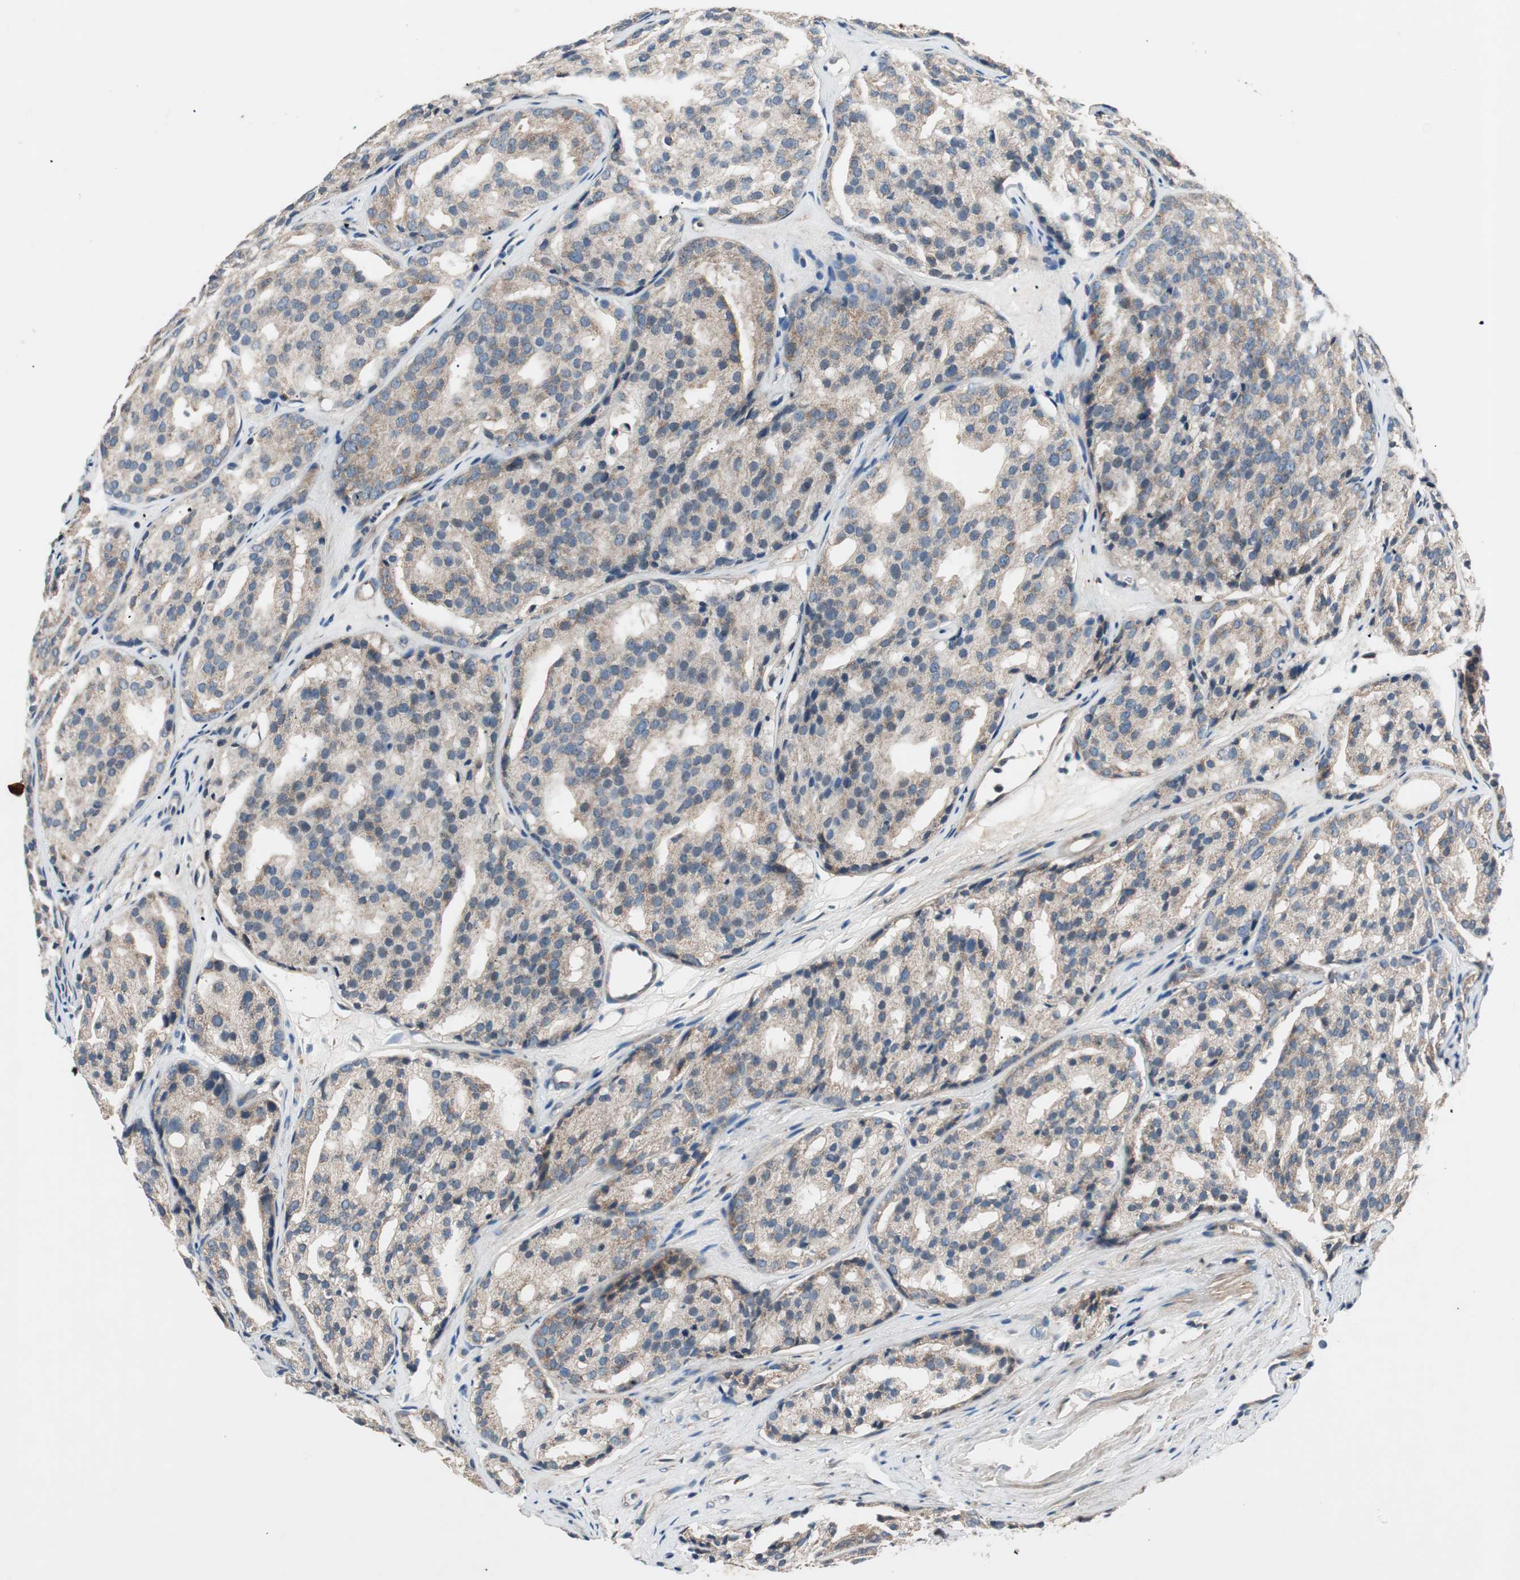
{"staining": {"intensity": "weak", "quantity": "25%-75%", "location": "cytoplasmic/membranous"}, "tissue": "prostate cancer", "cell_type": "Tumor cells", "image_type": "cancer", "snomed": [{"axis": "morphology", "description": "Adenocarcinoma, High grade"}, {"axis": "topography", "description": "Prostate"}], "caption": "Protein expression analysis of high-grade adenocarcinoma (prostate) reveals weak cytoplasmic/membranous staining in approximately 25%-75% of tumor cells. (DAB = brown stain, brightfield microscopy at high magnification).", "gene": "HPN", "patient": {"sex": "male", "age": 64}}